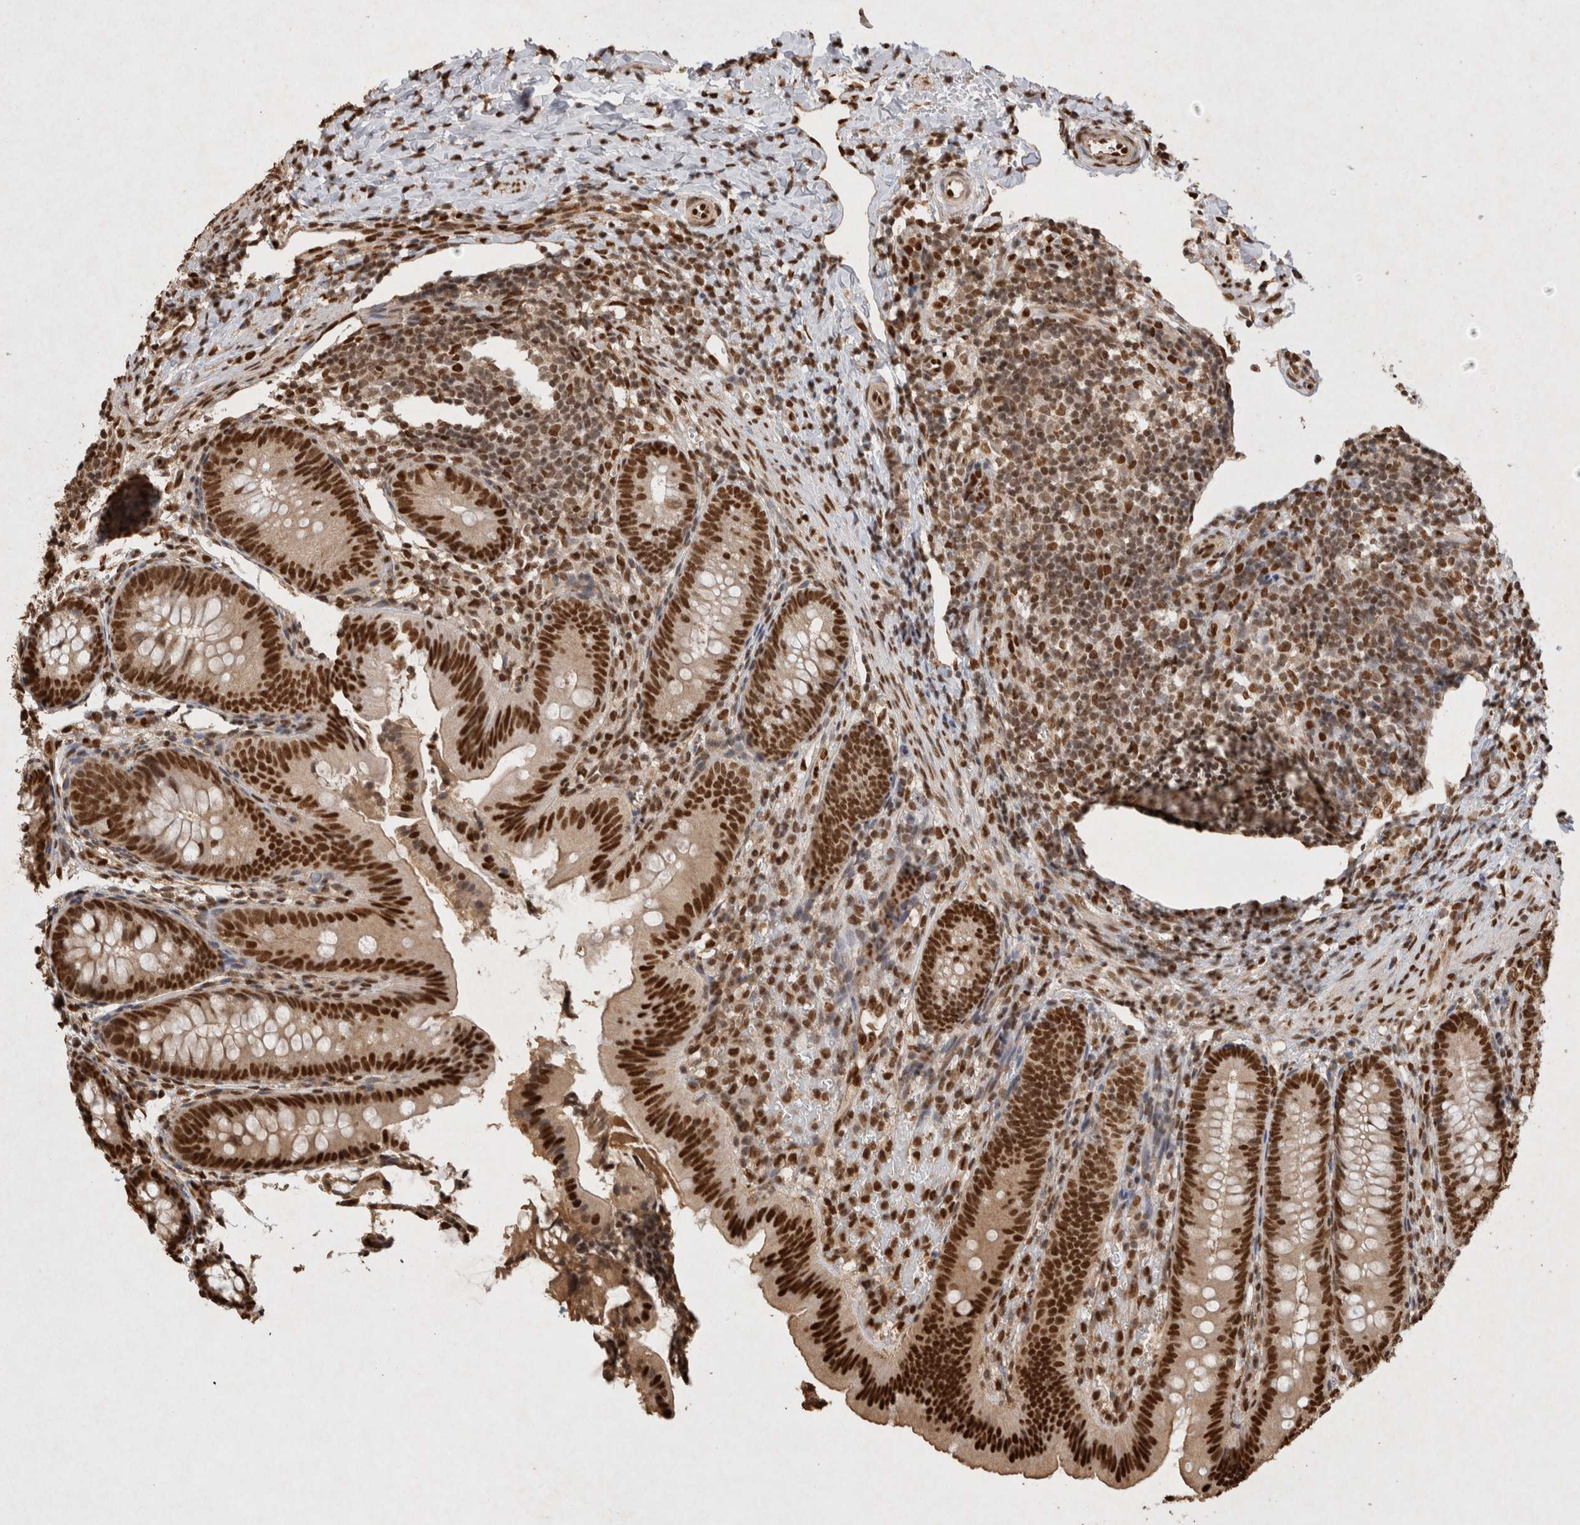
{"staining": {"intensity": "strong", "quantity": ">75%", "location": "nuclear"}, "tissue": "appendix", "cell_type": "Glandular cells", "image_type": "normal", "snomed": [{"axis": "morphology", "description": "Normal tissue, NOS"}, {"axis": "topography", "description": "Appendix"}], "caption": "Brown immunohistochemical staining in unremarkable human appendix shows strong nuclear staining in approximately >75% of glandular cells.", "gene": "HDGF", "patient": {"sex": "male", "age": 1}}